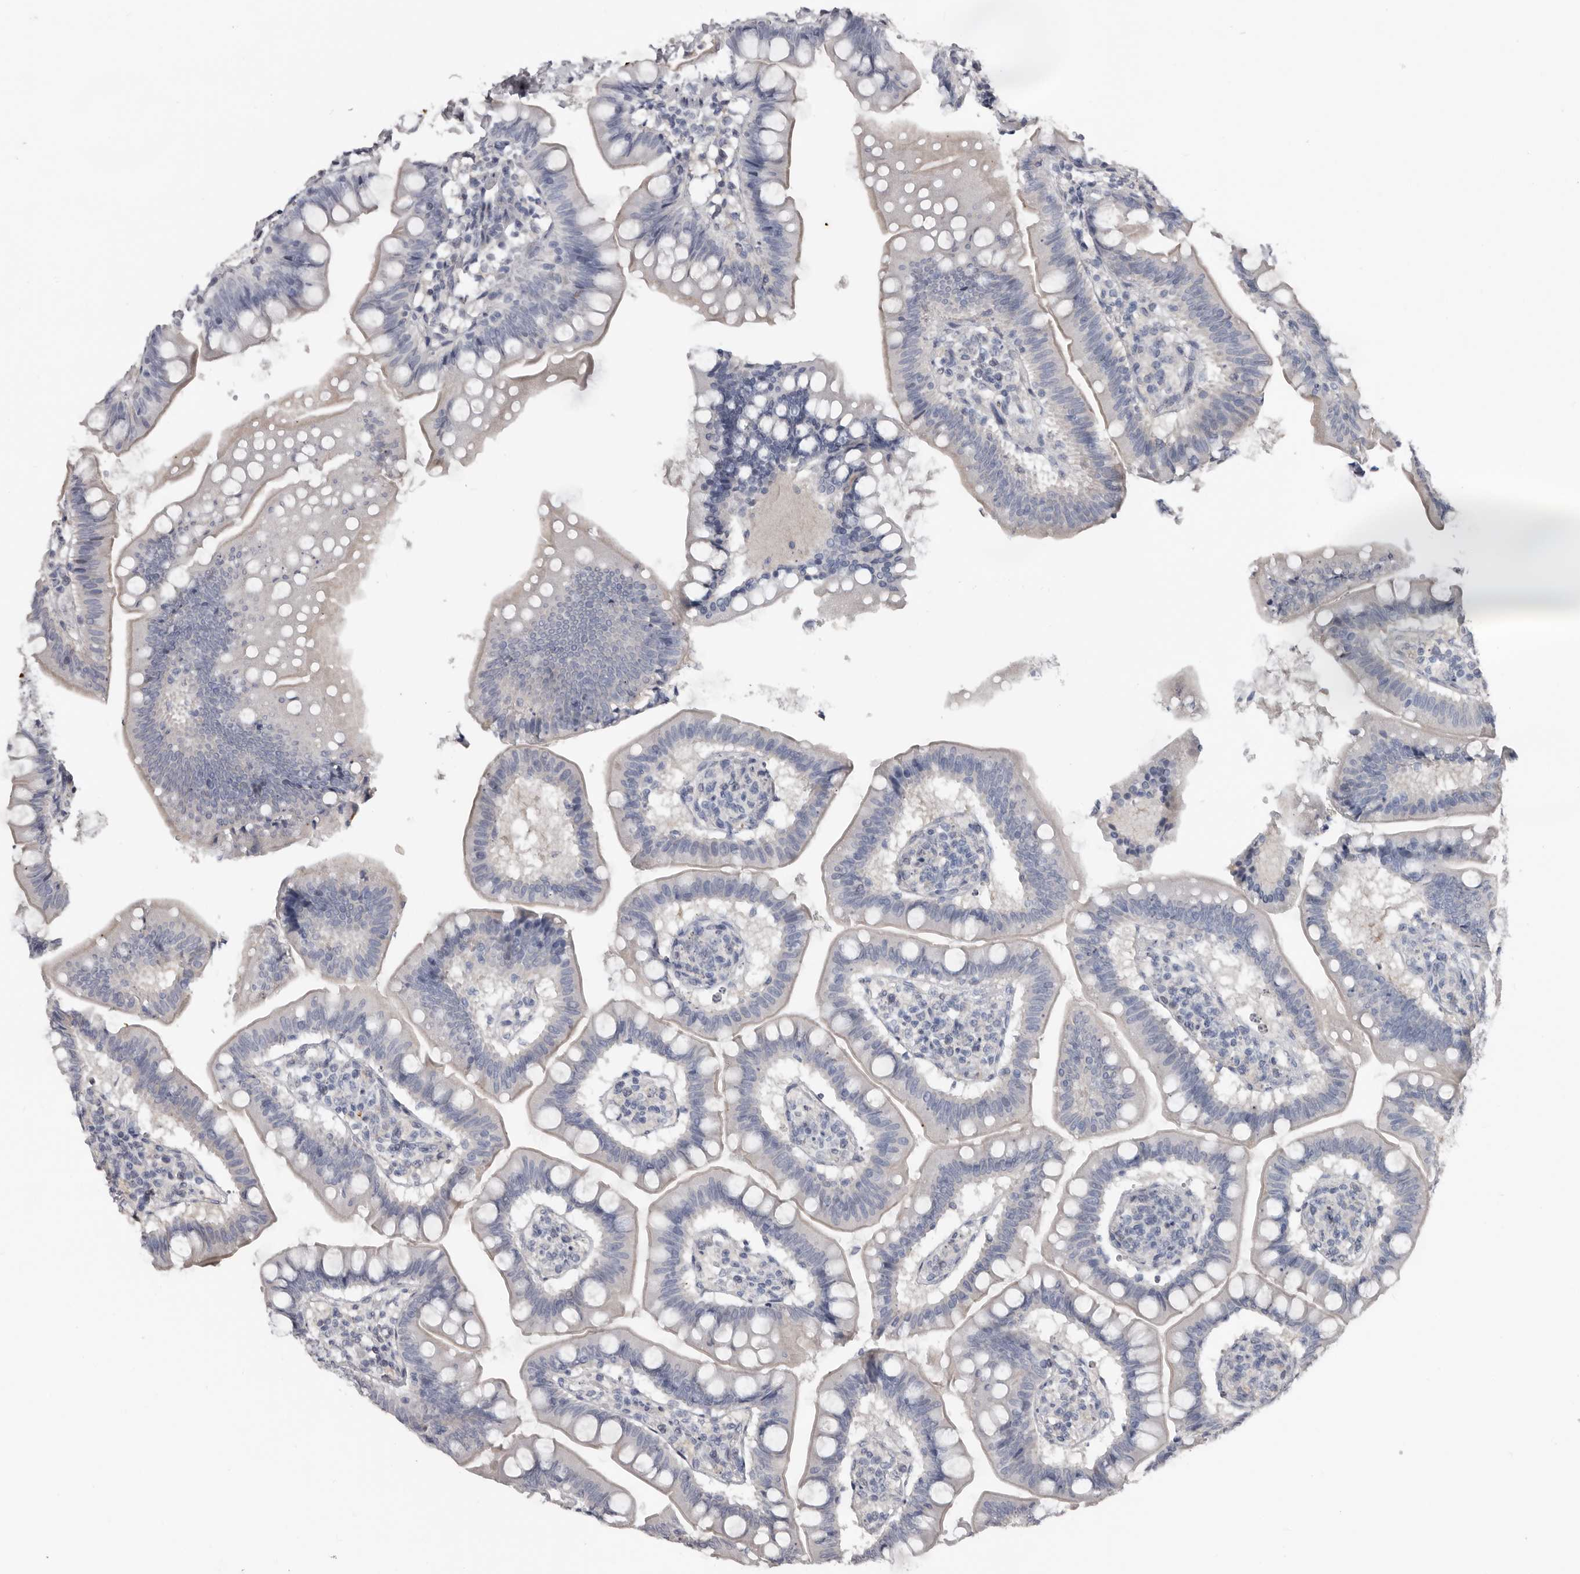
{"staining": {"intensity": "negative", "quantity": "none", "location": "none"}, "tissue": "small intestine", "cell_type": "Glandular cells", "image_type": "normal", "snomed": [{"axis": "morphology", "description": "Normal tissue, NOS"}, {"axis": "topography", "description": "Small intestine"}], "caption": "Immunohistochemistry of unremarkable human small intestine reveals no staining in glandular cells. (Immunohistochemistry (ihc), brightfield microscopy, high magnification).", "gene": "FABP7", "patient": {"sex": "male", "age": 7}}